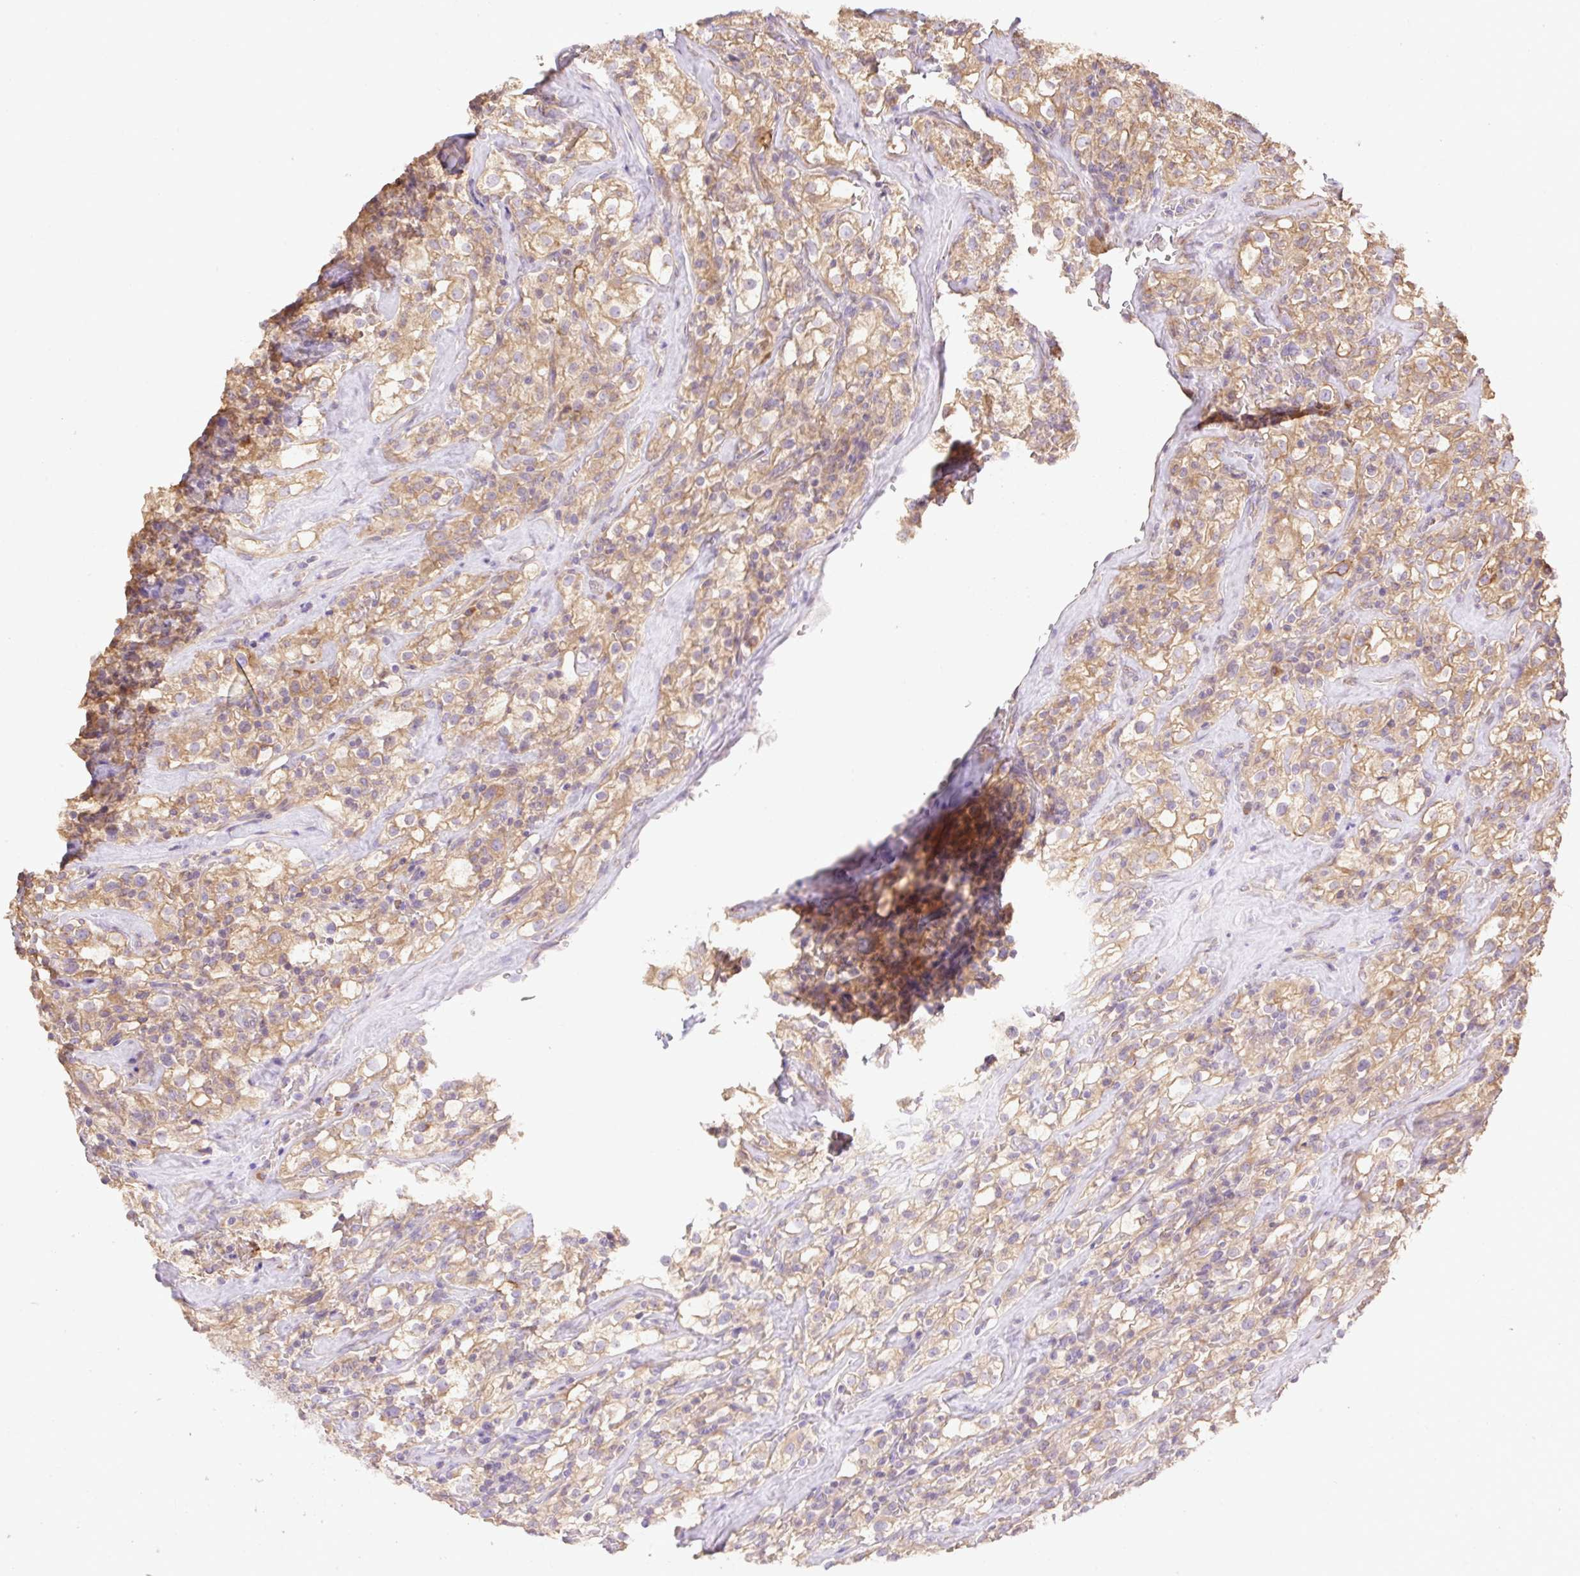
{"staining": {"intensity": "moderate", "quantity": "25%-75%", "location": "cytoplasmic/membranous"}, "tissue": "renal cancer", "cell_type": "Tumor cells", "image_type": "cancer", "snomed": [{"axis": "morphology", "description": "Adenocarcinoma, NOS"}, {"axis": "topography", "description": "Kidney"}], "caption": "Immunohistochemistry staining of adenocarcinoma (renal), which shows medium levels of moderate cytoplasmic/membranous staining in approximately 25%-75% of tumor cells indicating moderate cytoplasmic/membranous protein expression. The staining was performed using DAB (3,3'-diaminobenzidine) (brown) for protein detection and nuclei were counterstained in hematoxylin (blue).", "gene": "DESI1", "patient": {"sex": "female", "age": 74}}